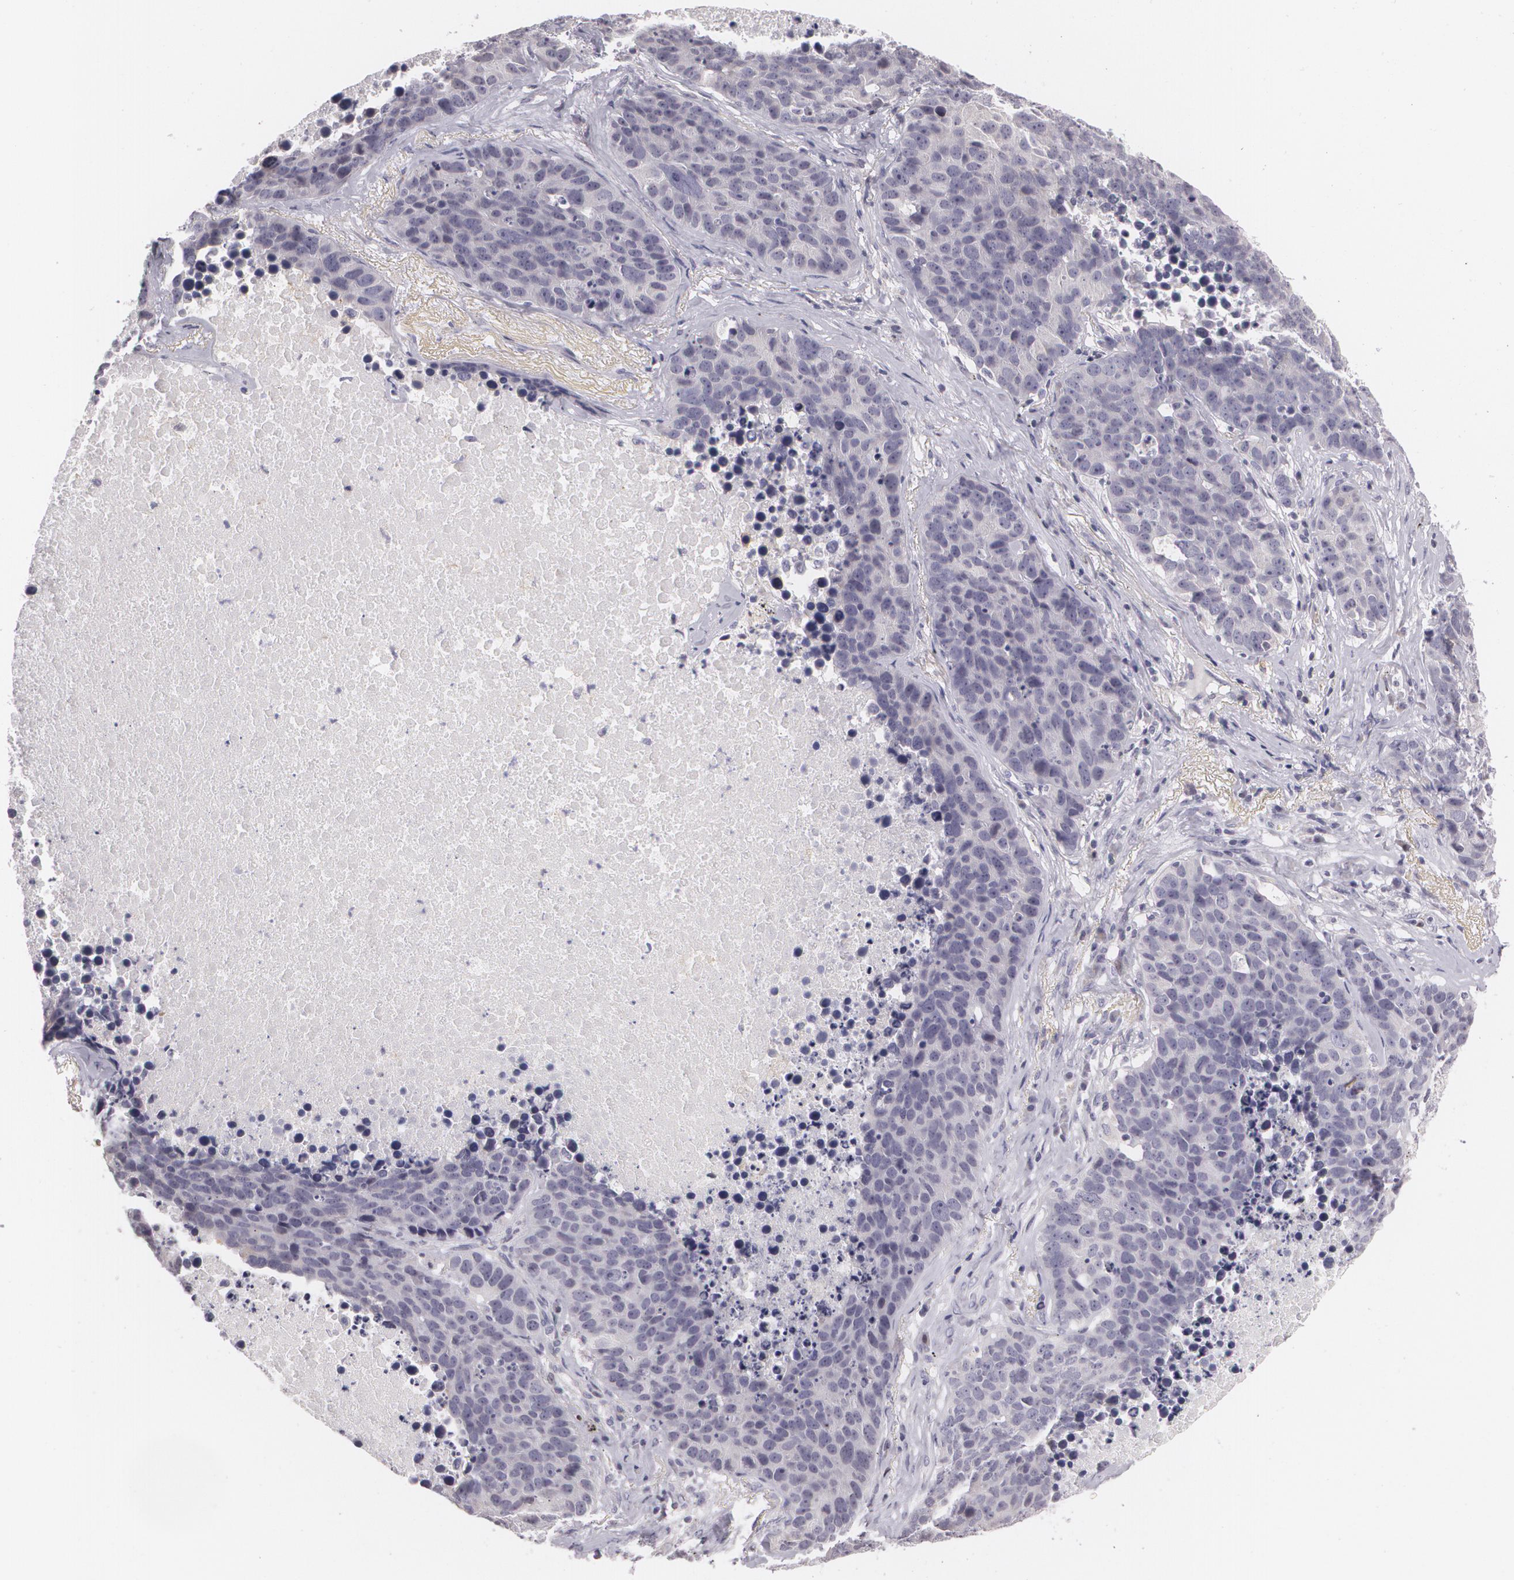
{"staining": {"intensity": "negative", "quantity": "none", "location": "none"}, "tissue": "lung cancer", "cell_type": "Tumor cells", "image_type": "cancer", "snomed": [{"axis": "morphology", "description": "Carcinoid, malignant, NOS"}, {"axis": "topography", "description": "Lung"}], "caption": "Tumor cells are negative for brown protein staining in carcinoid (malignant) (lung).", "gene": "ZBTB16", "patient": {"sex": "male", "age": 60}}